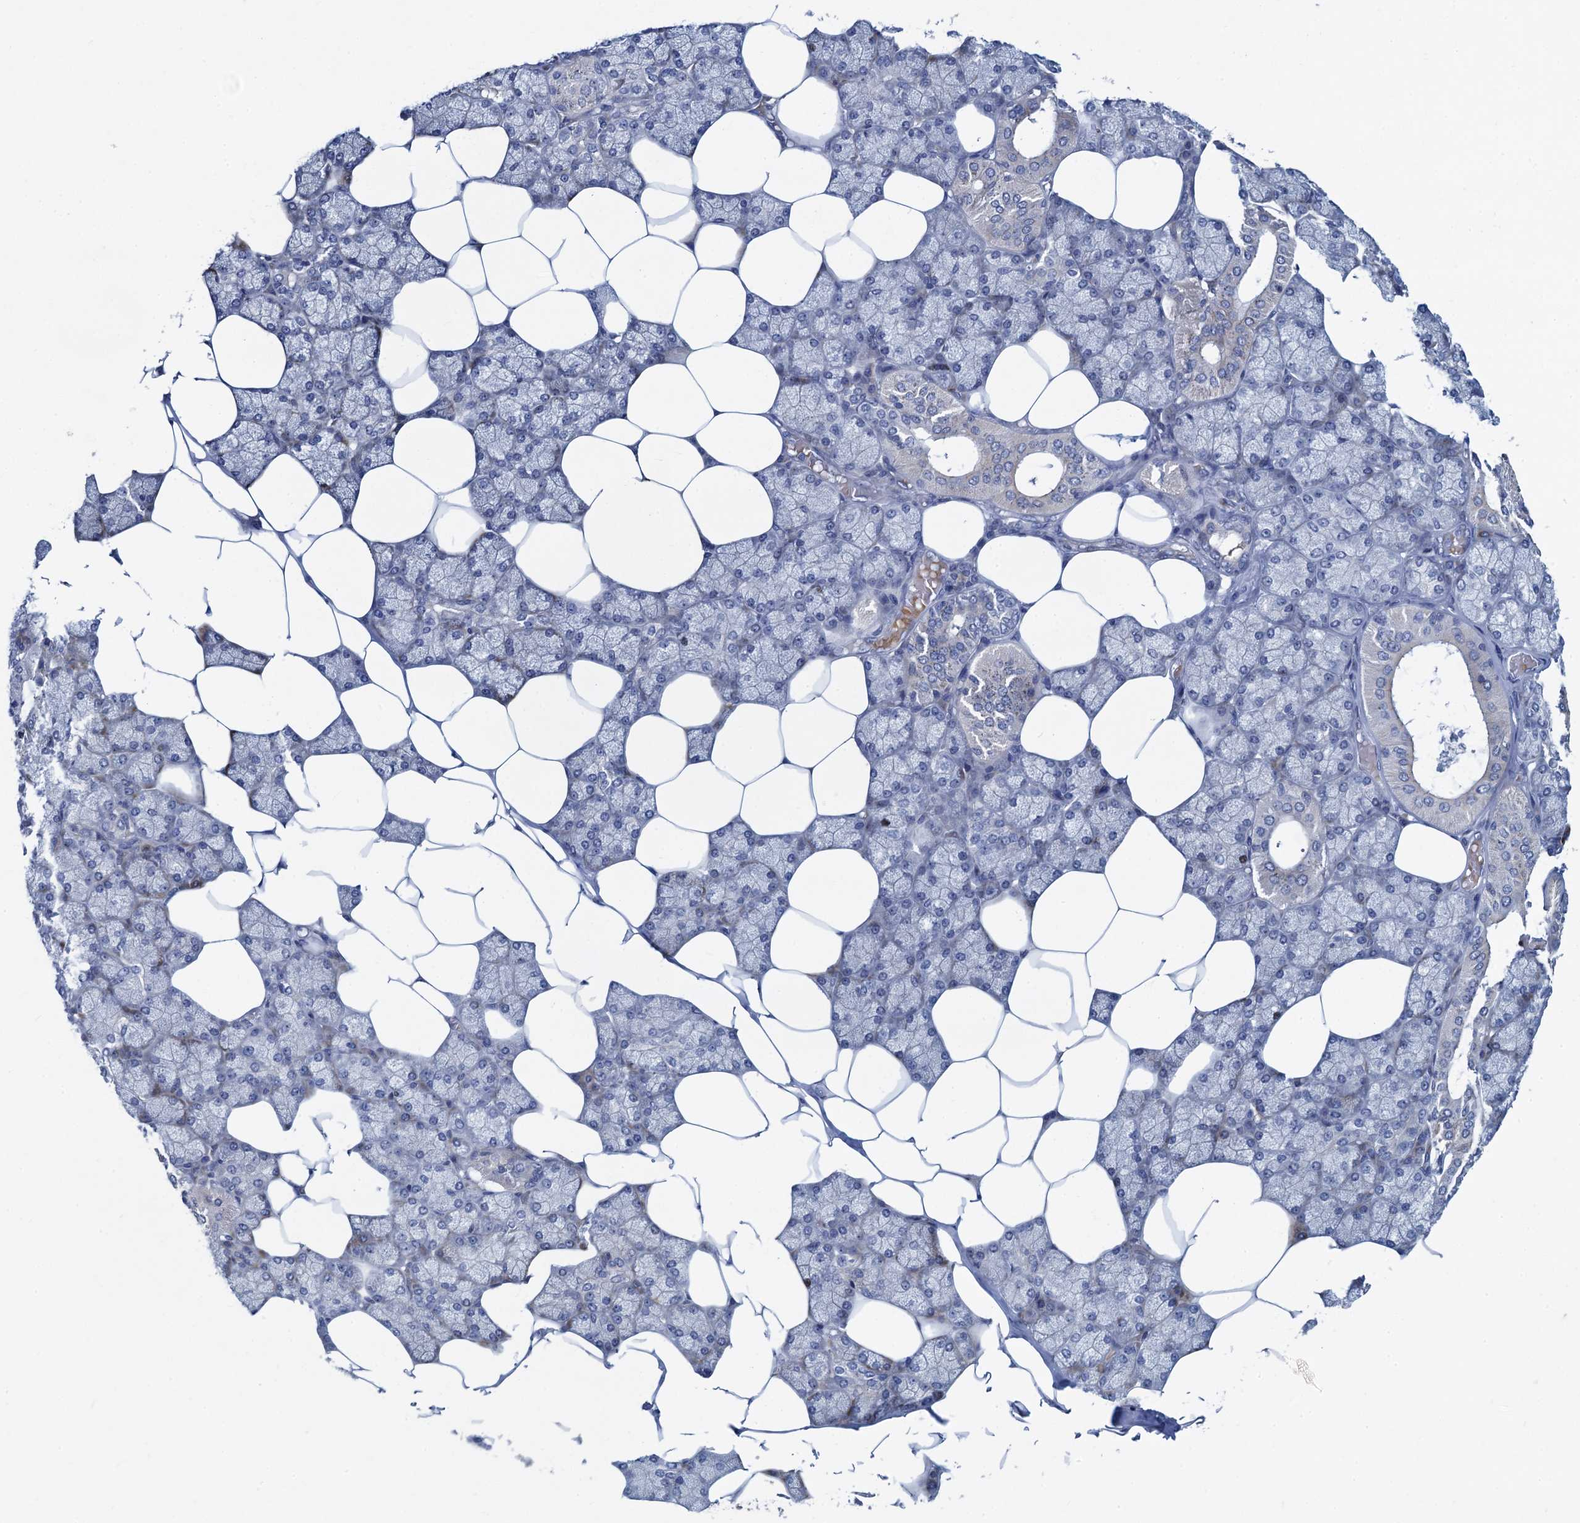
{"staining": {"intensity": "weak", "quantity": "<25%", "location": "cytoplasmic/membranous"}, "tissue": "salivary gland", "cell_type": "Glandular cells", "image_type": "normal", "snomed": [{"axis": "morphology", "description": "Normal tissue, NOS"}, {"axis": "topography", "description": "Salivary gland"}], "caption": "Photomicrograph shows no significant protein staining in glandular cells of normal salivary gland. (DAB immunohistochemistry, high magnification).", "gene": "ATOSA", "patient": {"sex": "male", "age": 62}}